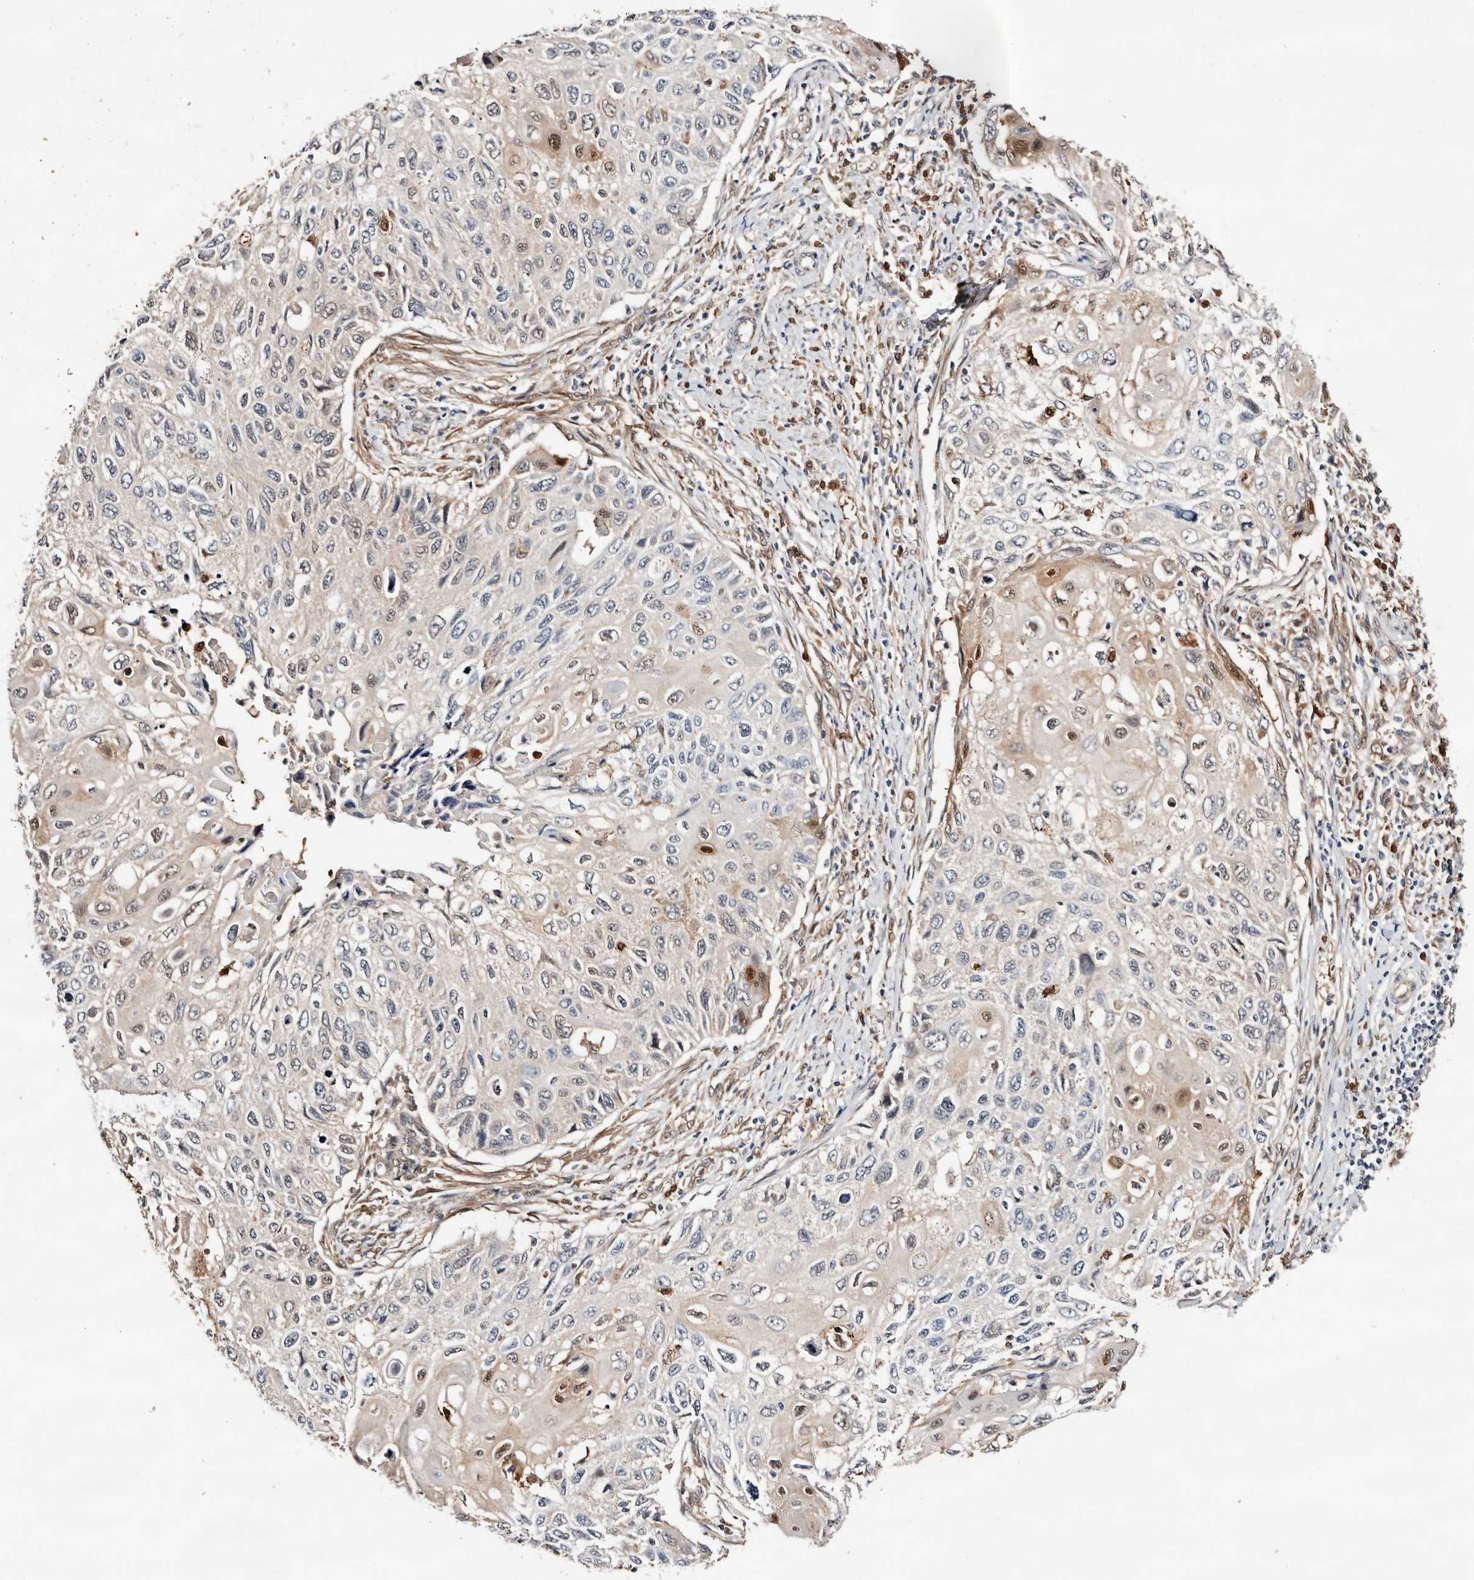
{"staining": {"intensity": "moderate", "quantity": "<25%", "location": "cytoplasmic/membranous,nuclear"}, "tissue": "cervical cancer", "cell_type": "Tumor cells", "image_type": "cancer", "snomed": [{"axis": "morphology", "description": "Squamous cell carcinoma, NOS"}, {"axis": "topography", "description": "Cervix"}], "caption": "Moderate cytoplasmic/membranous and nuclear expression for a protein is present in about <25% of tumor cells of cervical cancer (squamous cell carcinoma) using immunohistochemistry.", "gene": "TP53I3", "patient": {"sex": "female", "age": 70}}